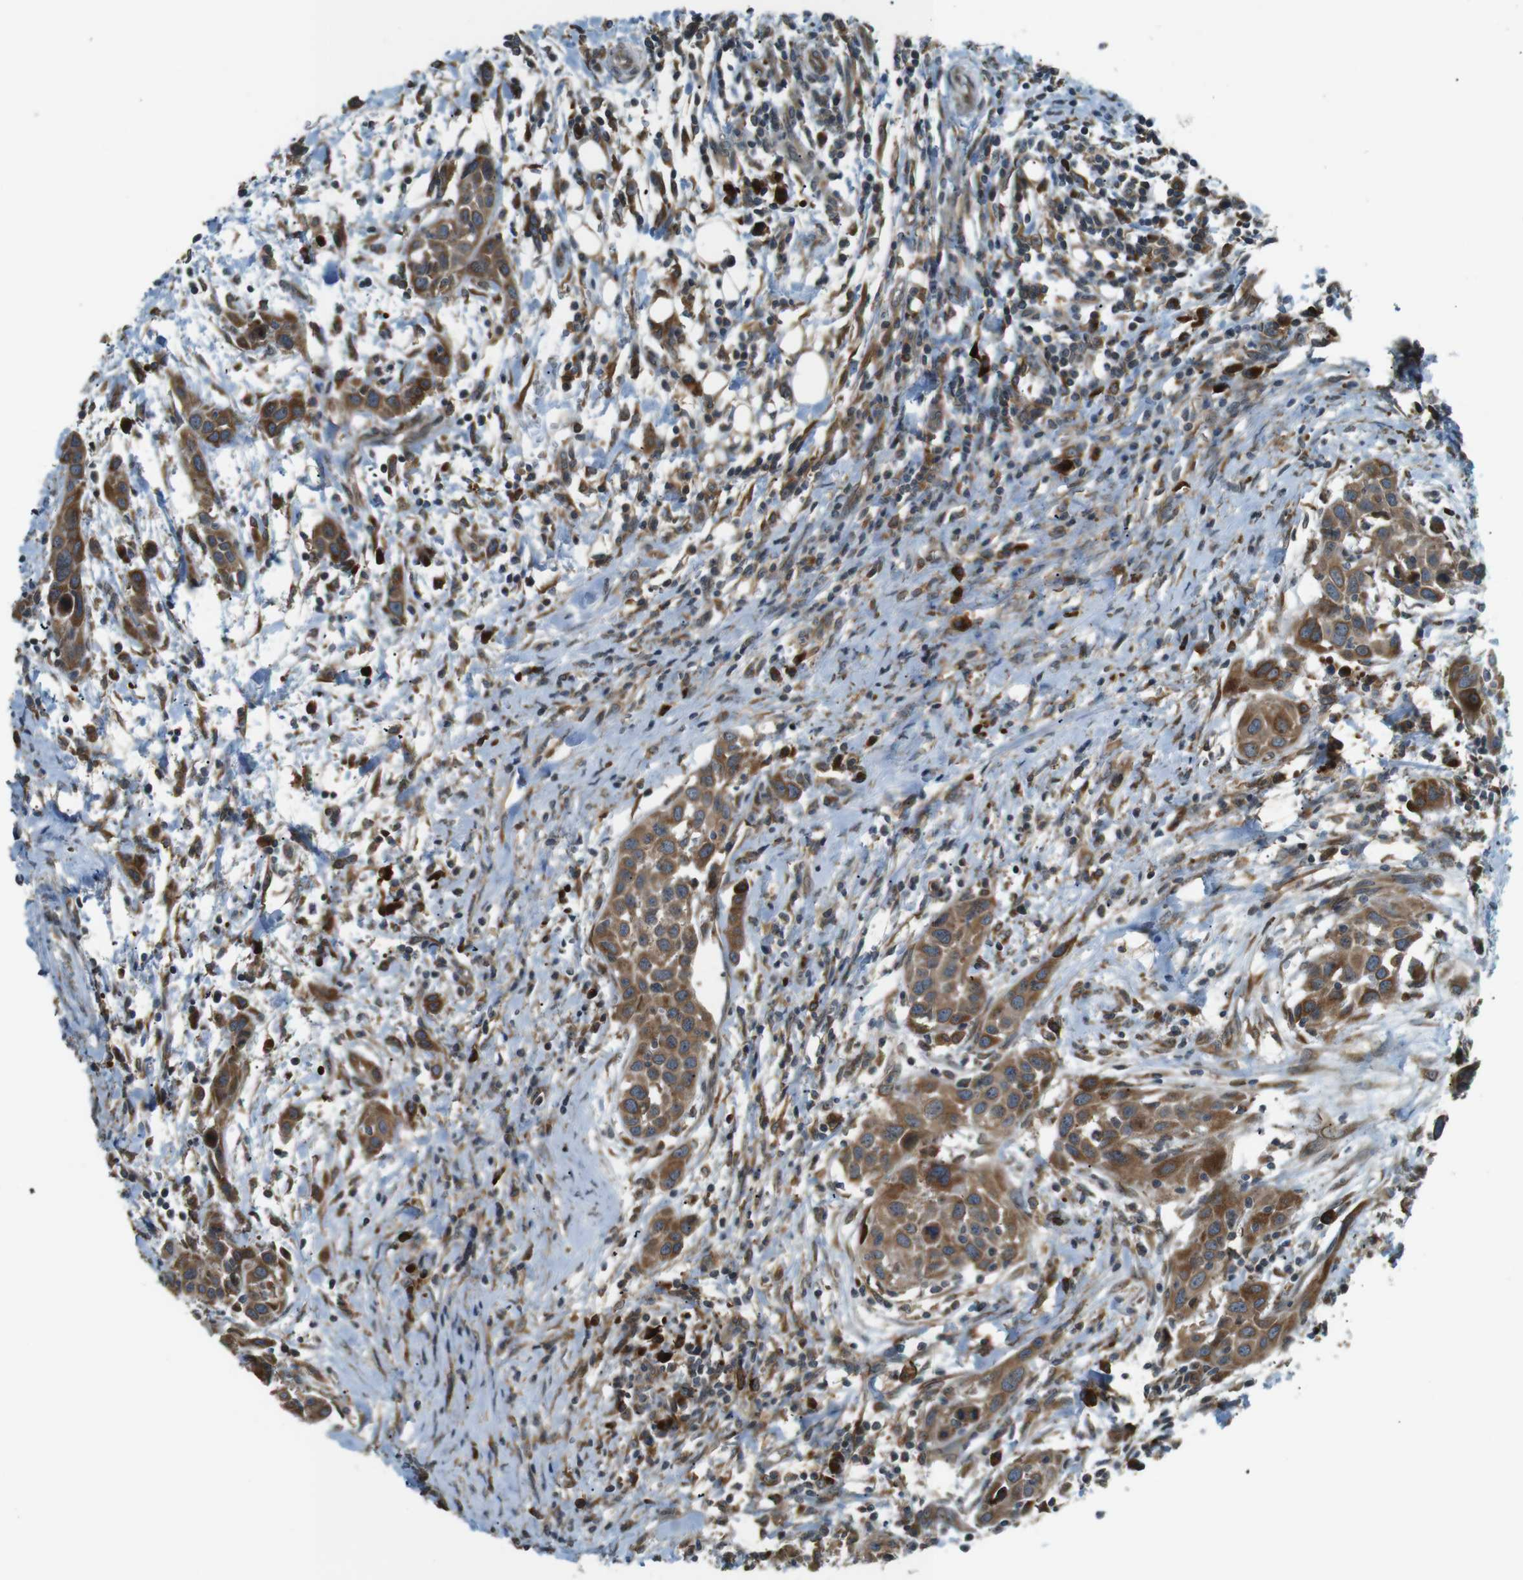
{"staining": {"intensity": "moderate", "quantity": ">75%", "location": "cytoplasmic/membranous"}, "tissue": "head and neck cancer", "cell_type": "Tumor cells", "image_type": "cancer", "snomed": [{"axis": "morphology", "description": "Squamous cell carcinoma, NOS"}, {"axis": "topography", "description": "Oral tissue"}, {"axis": "topography", "description": "Head-Neck"}], "caption": "Head and neck cancer stained with a protein marker exhibits moderate staining in tumor cells.", "gene": "TMED4", "patient": {"sex": "female", "age": 50}}